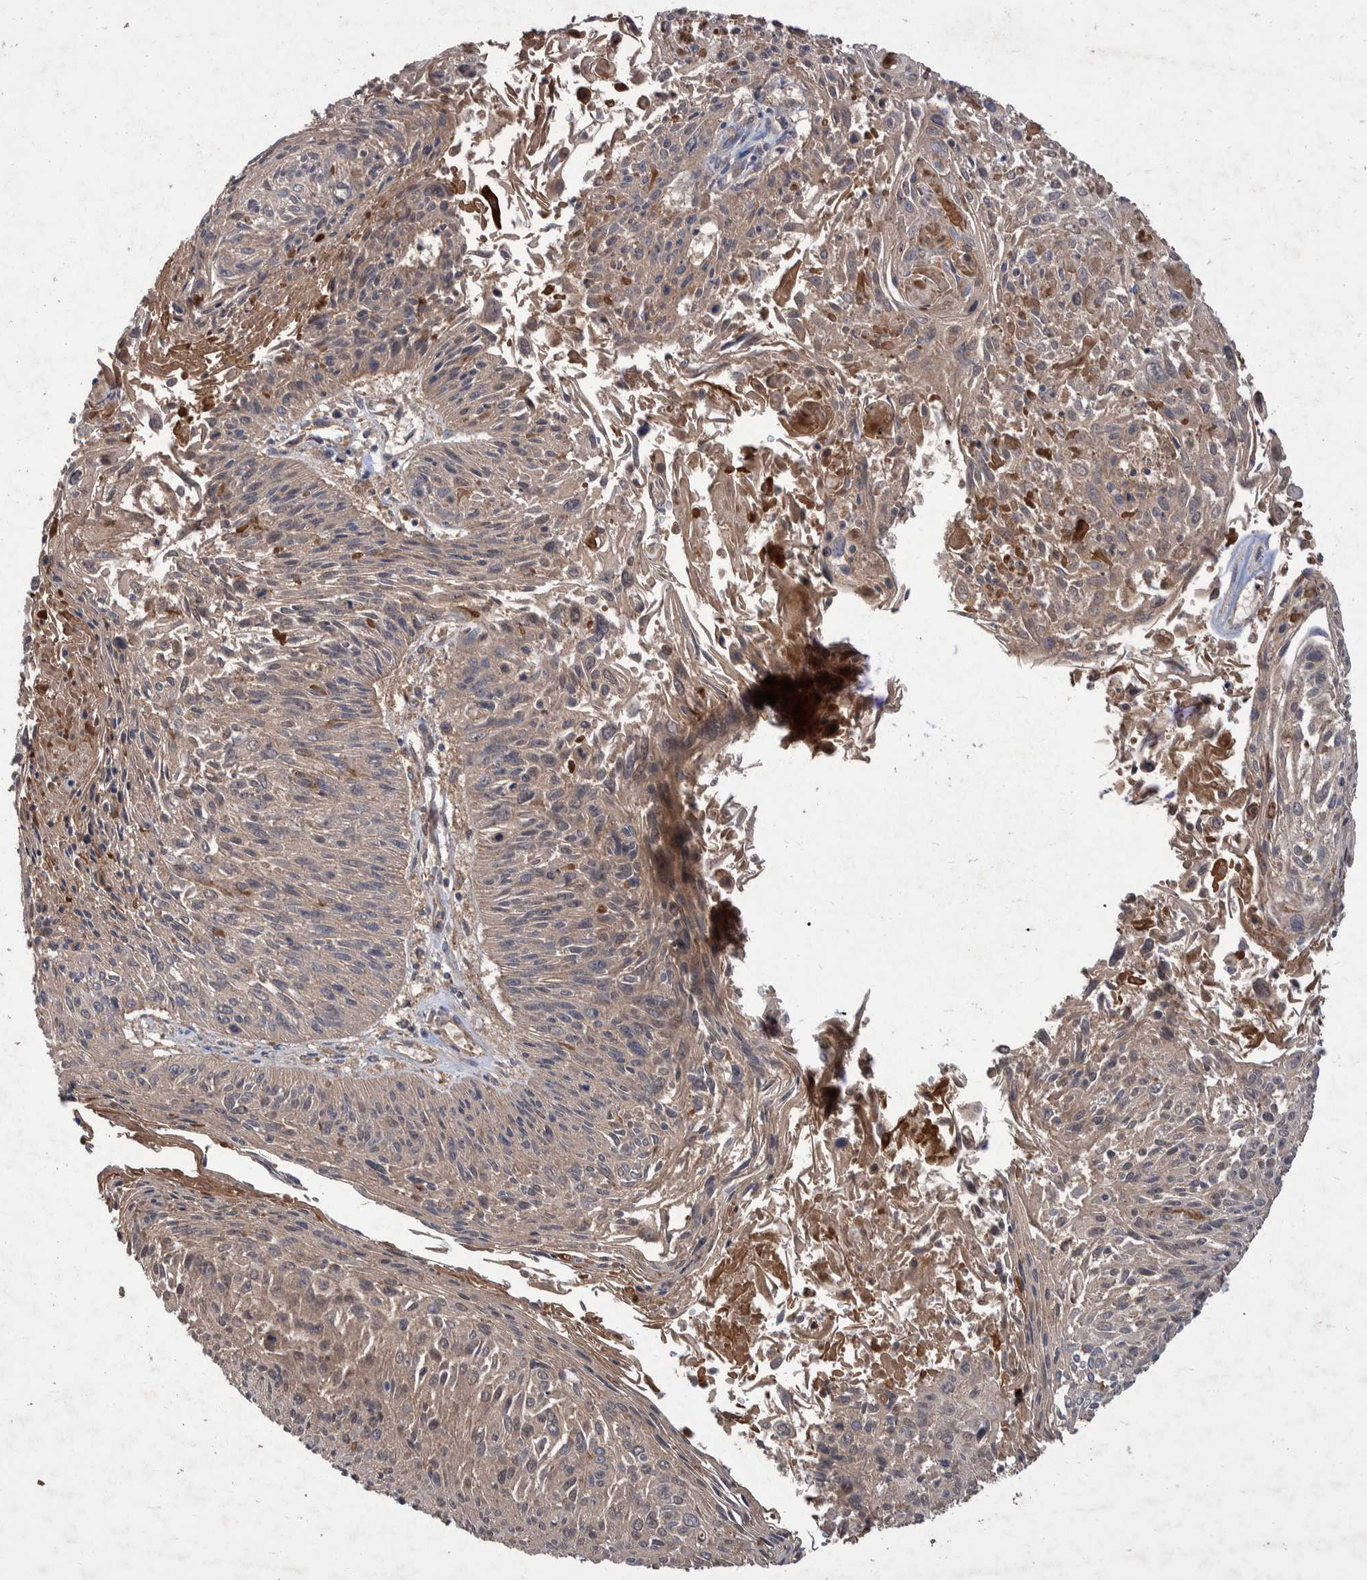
{"staining": {"intensity": "weak", "quantity": "25%-75%", "location": "cytoplasmic/membranous"}, "tissue": "cervical cancer", "cell_type": "Tumor cells", "image_type": "cancer", "snomed": [{"axis": "morphology", "description": "Squamous cell carcinoma, NOS"}, {"axis": "topography", "description": "Cervix"}], "caption": "IHC (DAB) staining of cervical cancer (squamous cell carcinoma) displays weak cytoplasmic/membranous protein staining in approximately 25%-75% of tumor cells.", "gene": "VBP1", "patient": {"sex": "female", "age": 51}}